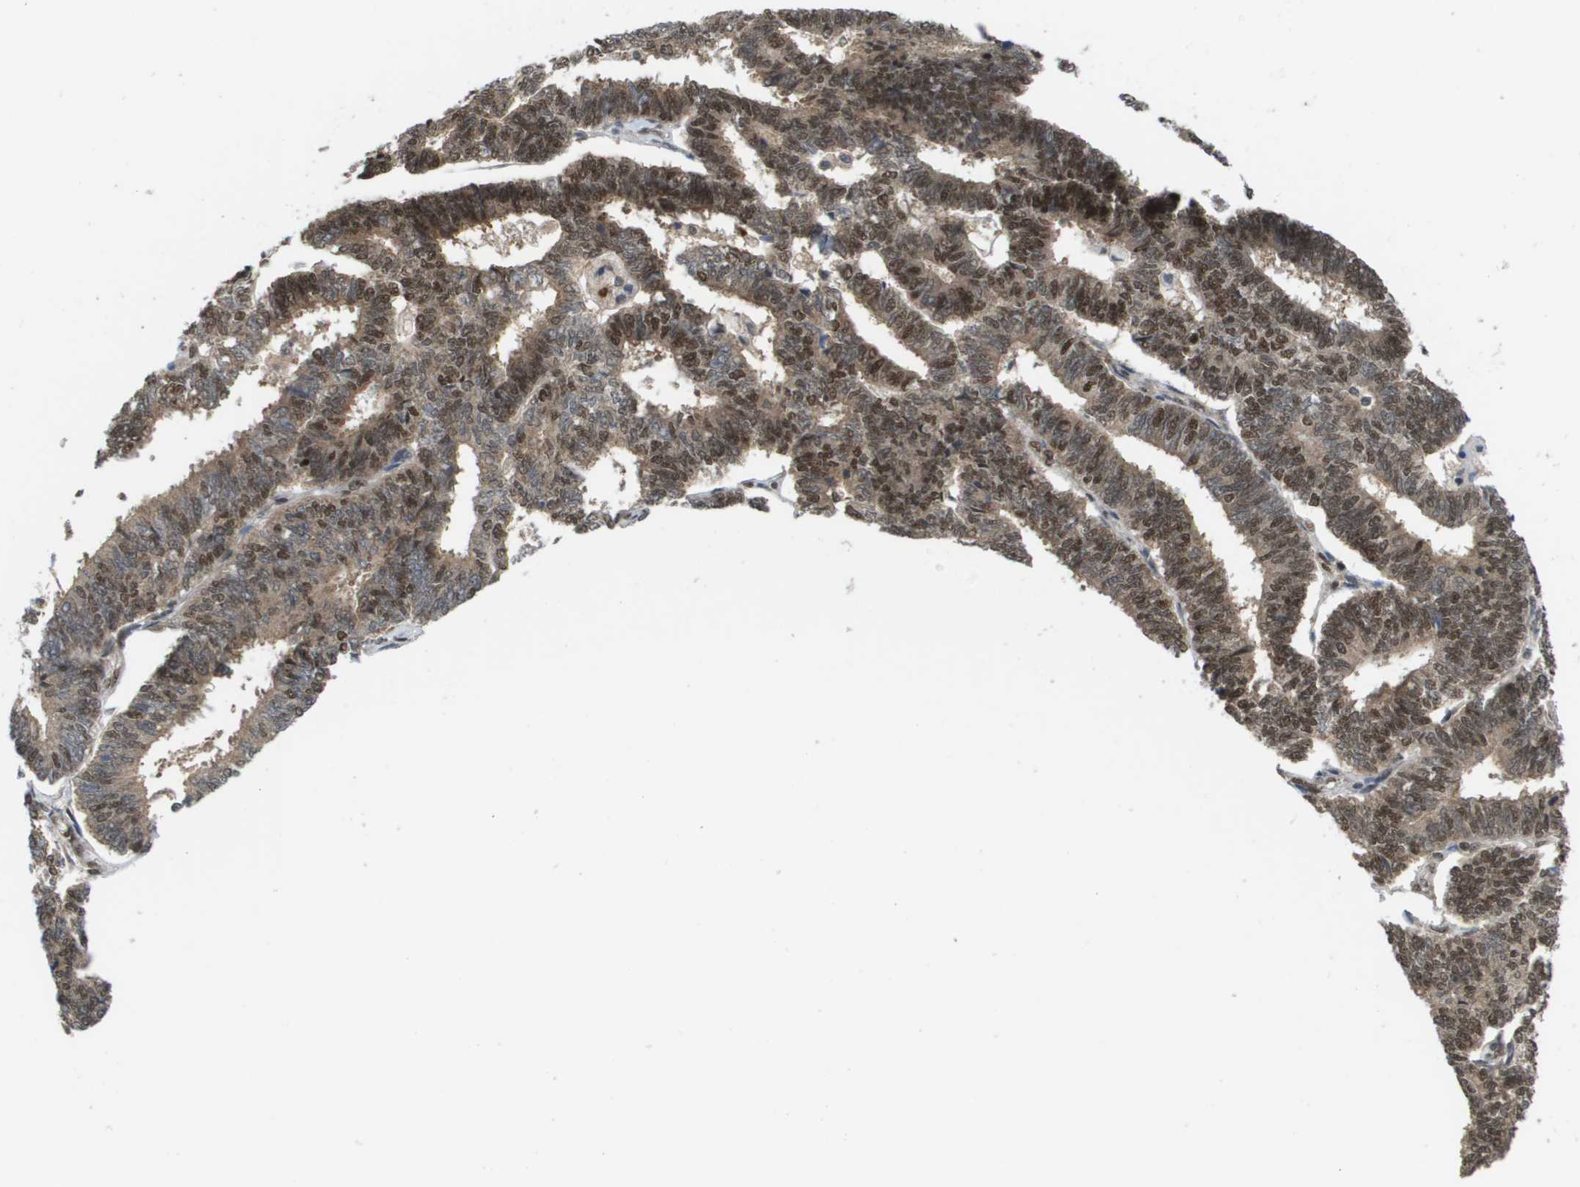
{"staining": {"intensity": "moderate", "quantity": ">75%", "location": "cytoplasmic/membranous,nuclear"}, "tissue": "endometrial cancer", "cell_type": "Tumor cells", "image_type": "cancer", "snomed": [{"axis": "morphology", "description": "Adenocarcinoma, NOS"}, {"axis": "topography", "description": "Endometrium"}], "caption": "Immunohistochemistry image of neoplastic tissue: endometrial cancer stained using immunohistochemistry demonstrates medium levels of moderate protein expression localized specifically in the cytoplasmic/membranous and nuclear of tumor cells, appearing as a cytoplasmic/membranous and nuclear brown color.", "gene": "PRCC", "patient": {"sex": "female", "age": 70}}